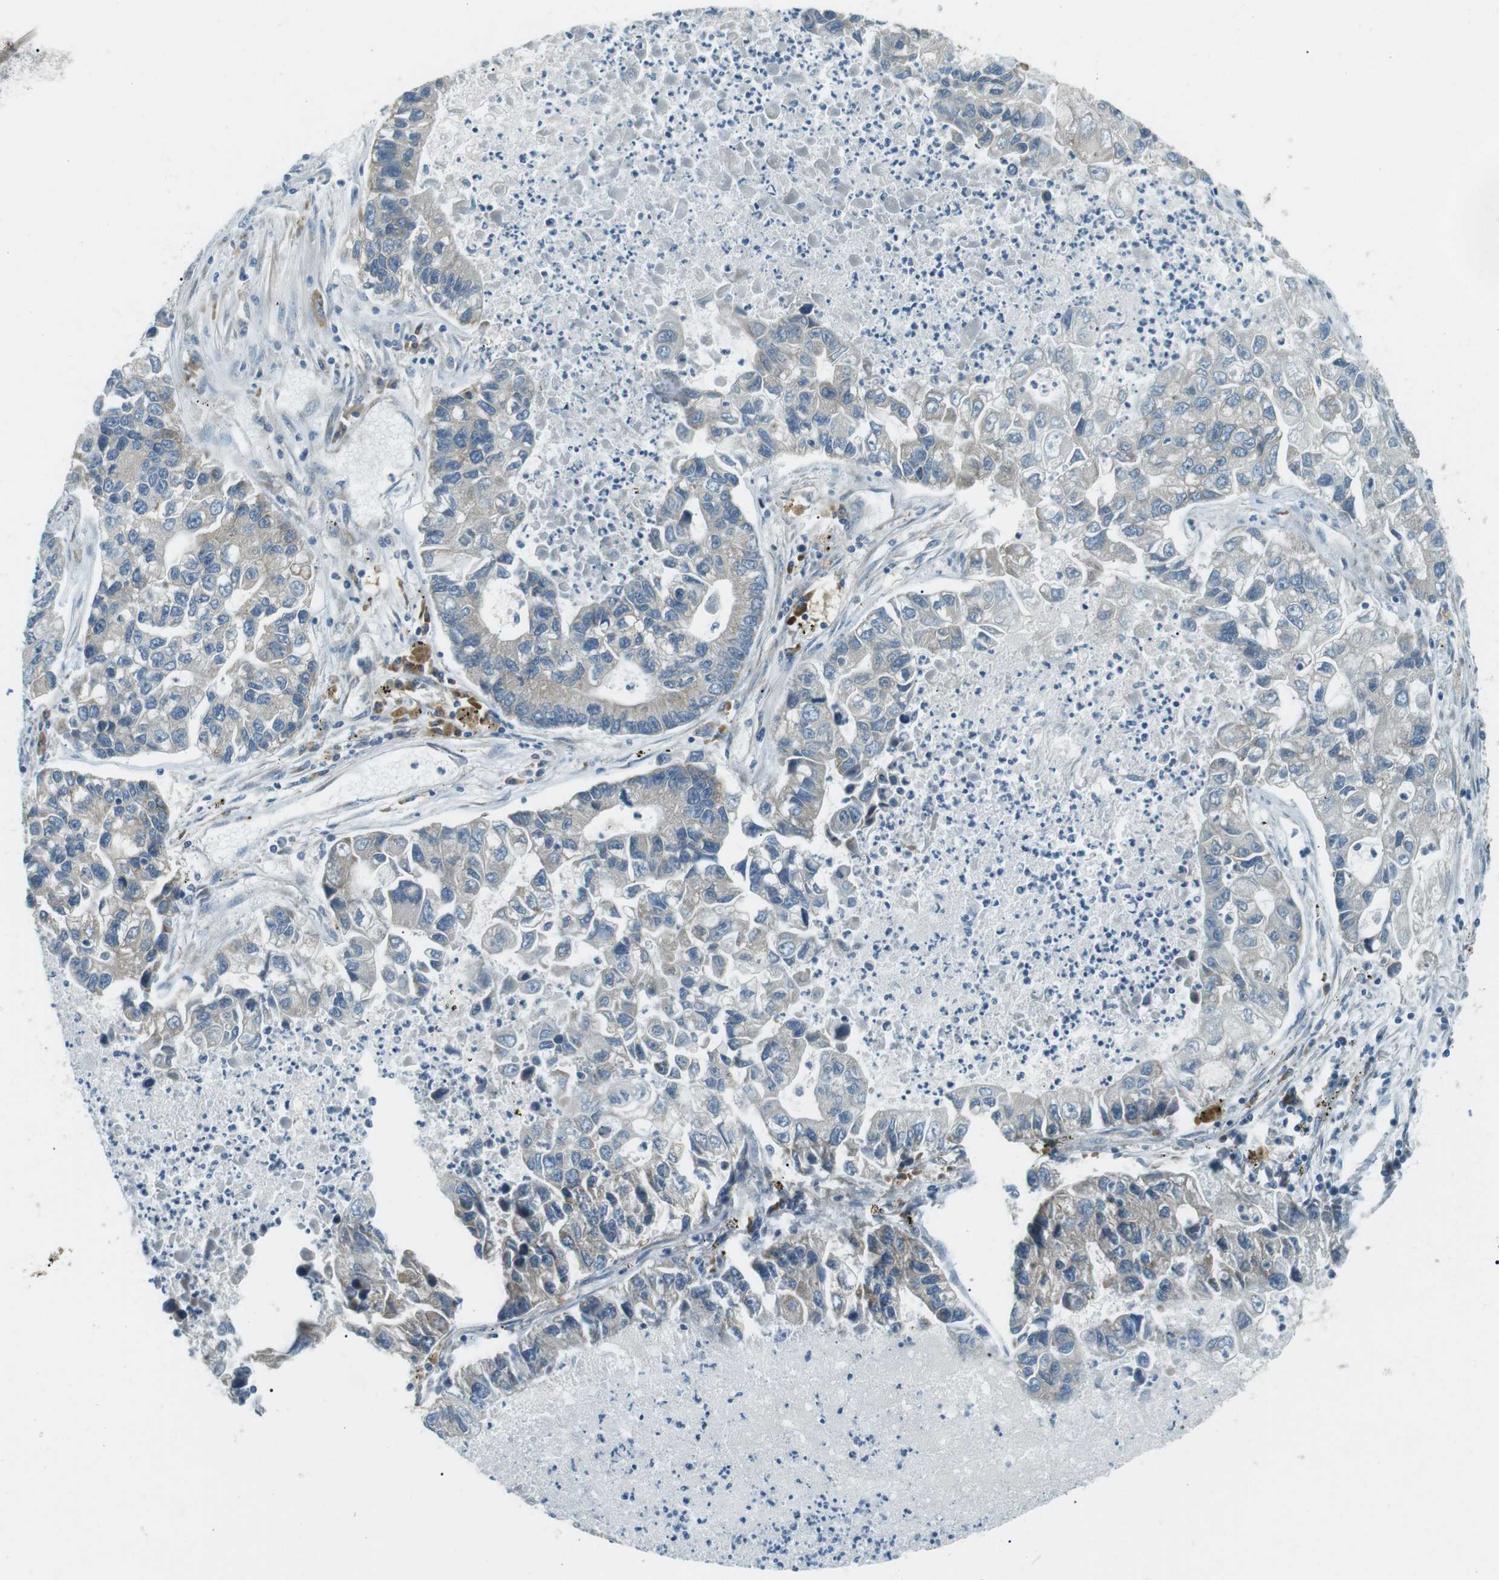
{"staining": {"intensity": "negative", "quantity": "none", "location": "none"}, "tissue": "lung cancer", "cell_type": "Tumor cells", "image_type": "cancer", "snomed": [{"axis": "morphology", "description": "Adenocarcinoma, NOS"}, {"axis": "topography", "description": "Lung"}], "caption": "Micrograph shows no significant protein positivity in tumor cells of adenocarcinoma (lung). The staining is performed using DAB (3,3'-diaminobenzidine) brown chromogen with nuclei counter-stained in using hematoxylin.", "gene": "ODR4", "patient": {"sex": "female", "age": 51}}